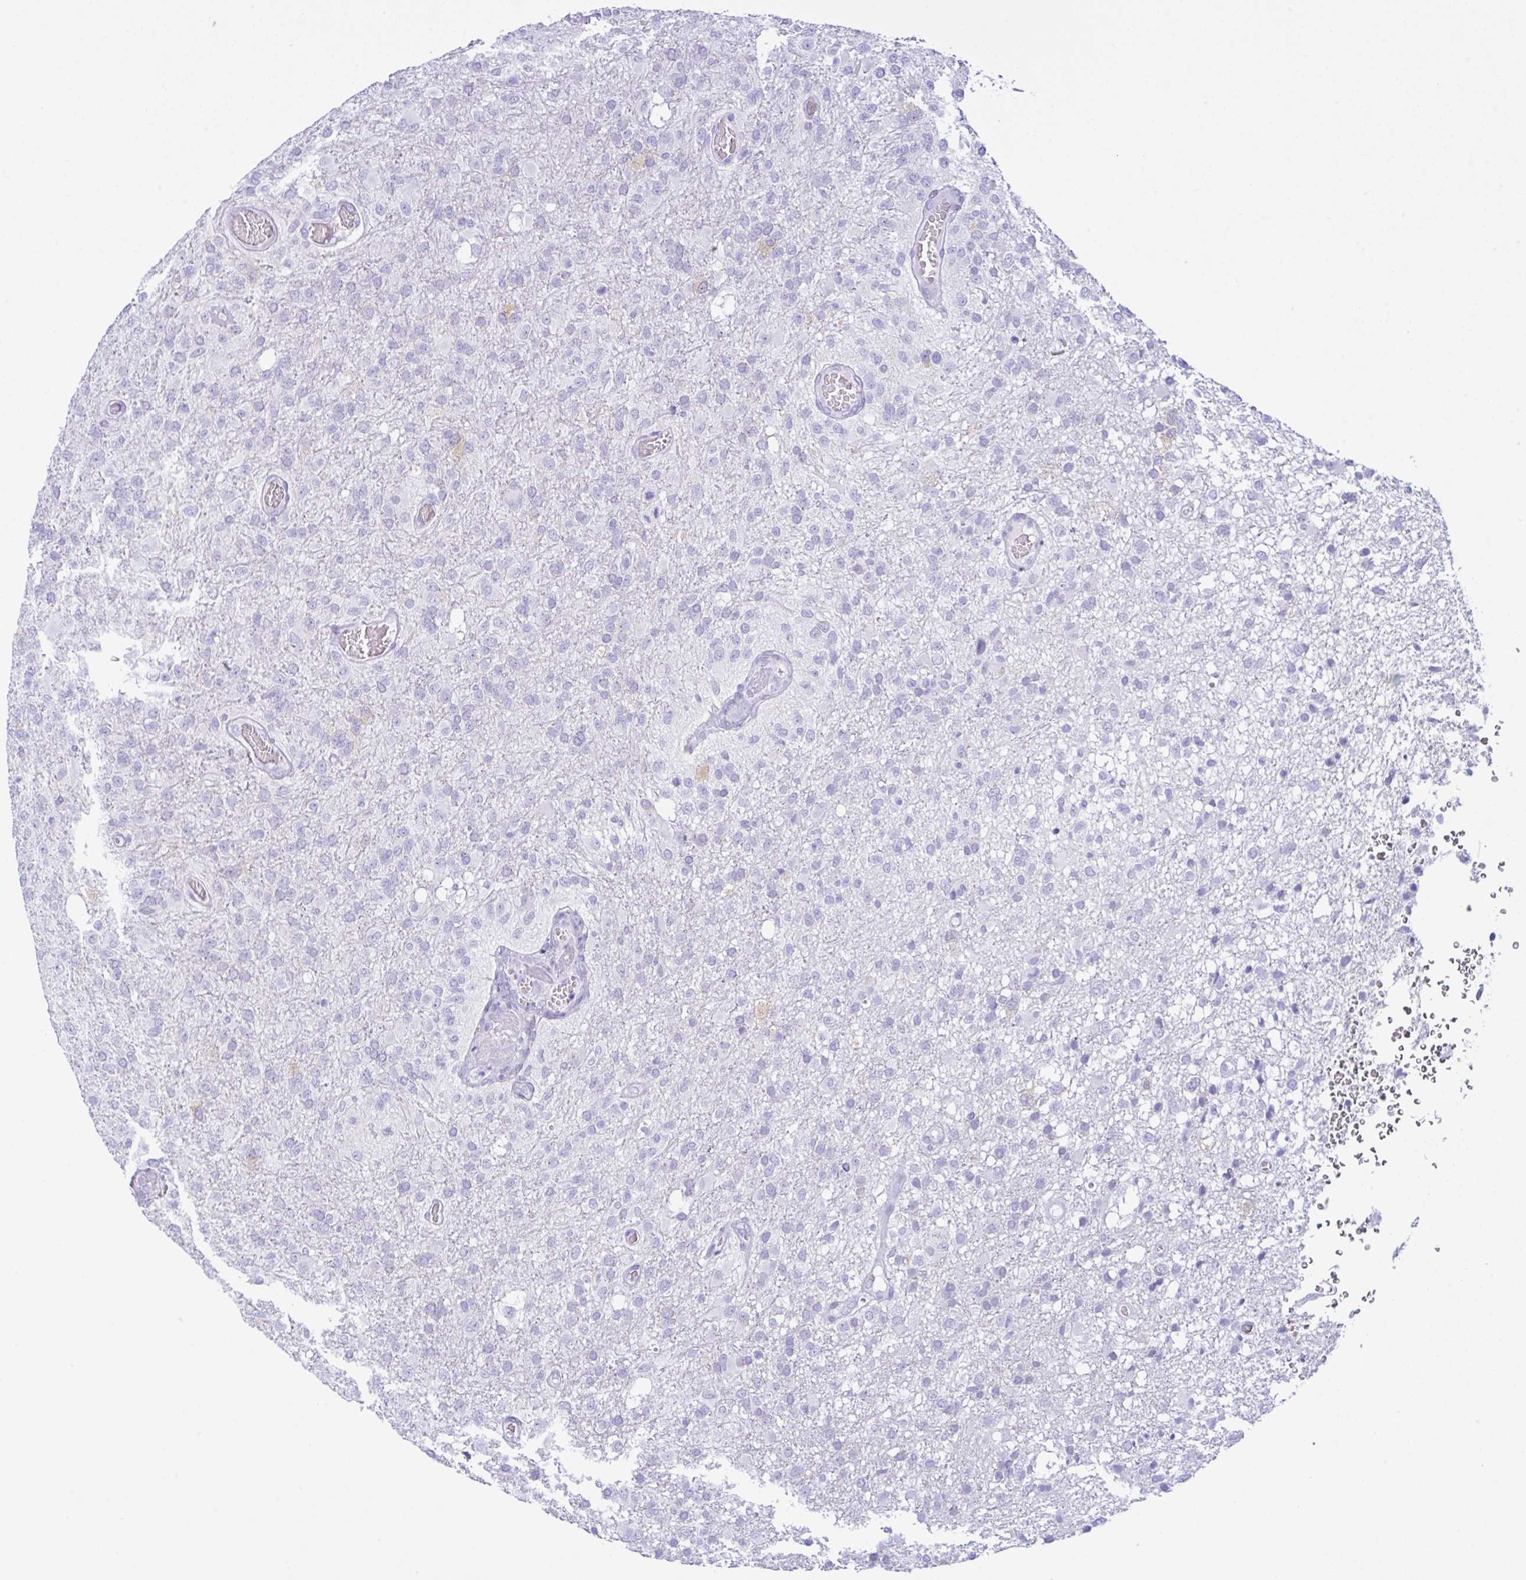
{"staining": {"intensity": "negative", "quantity": "none", "location": "none"}, "tissue": "glioma", "cell_type": "Tumor cells", "image_type": "cancer", "snomed": [{"axis": "morphology", "description": "Glioma, malignant, High grade"}, {"axis": "topography", "description": "Brain"}], "caption": "Tumor cells are negative for brown protein staining in malignant glioma (high-grade).", "gene": "RRM2", "patient": {"sex": "female", "age": 74}}